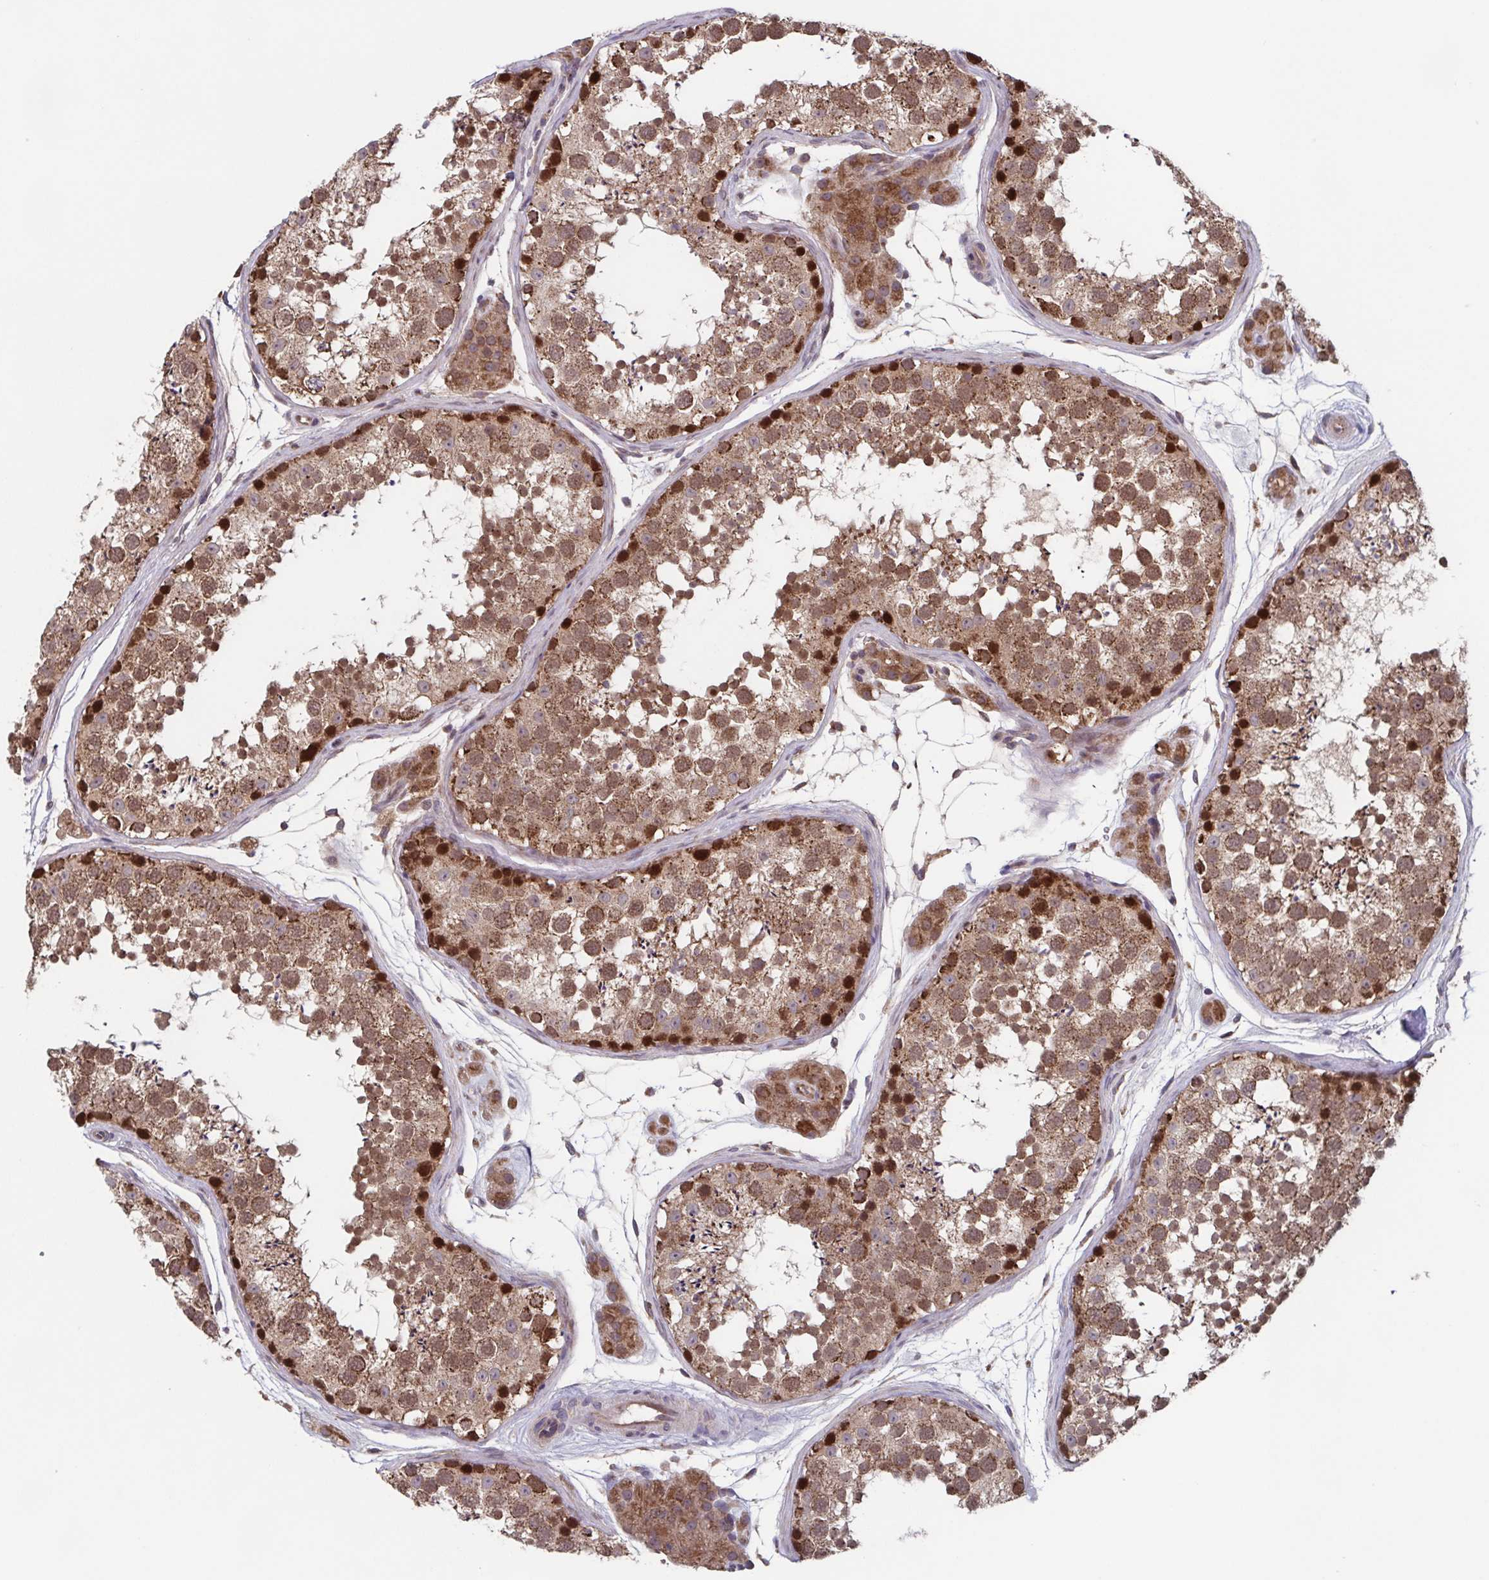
{"staining": {"intensity": "moderate", "quantity": ">75%", "location": "cytoplasmic/membranous,nuclear"}, "tissue": "testis", "cell_type": "Cells in seminiferous ducts", "image_type": "normal", "snomed": [{"axis": "morphology", "description": "Normal tissue, NOS"}, {"axis": "topography", "description": "Testis"}], "caption": "A high-resolution histopathology image shows immunohistochemistry (IHC) staining of normal testis, which reveals moderate cytoplasmic/membranous,nuclear staining in approximately >75% of cells in seminiferous ducts. Immunohistochemistry (ihc) stains the protein of interest in brown and the nuclei are stained blue.", "gene": "TTC19", "patient": {"sex": "male", "age": 41}}